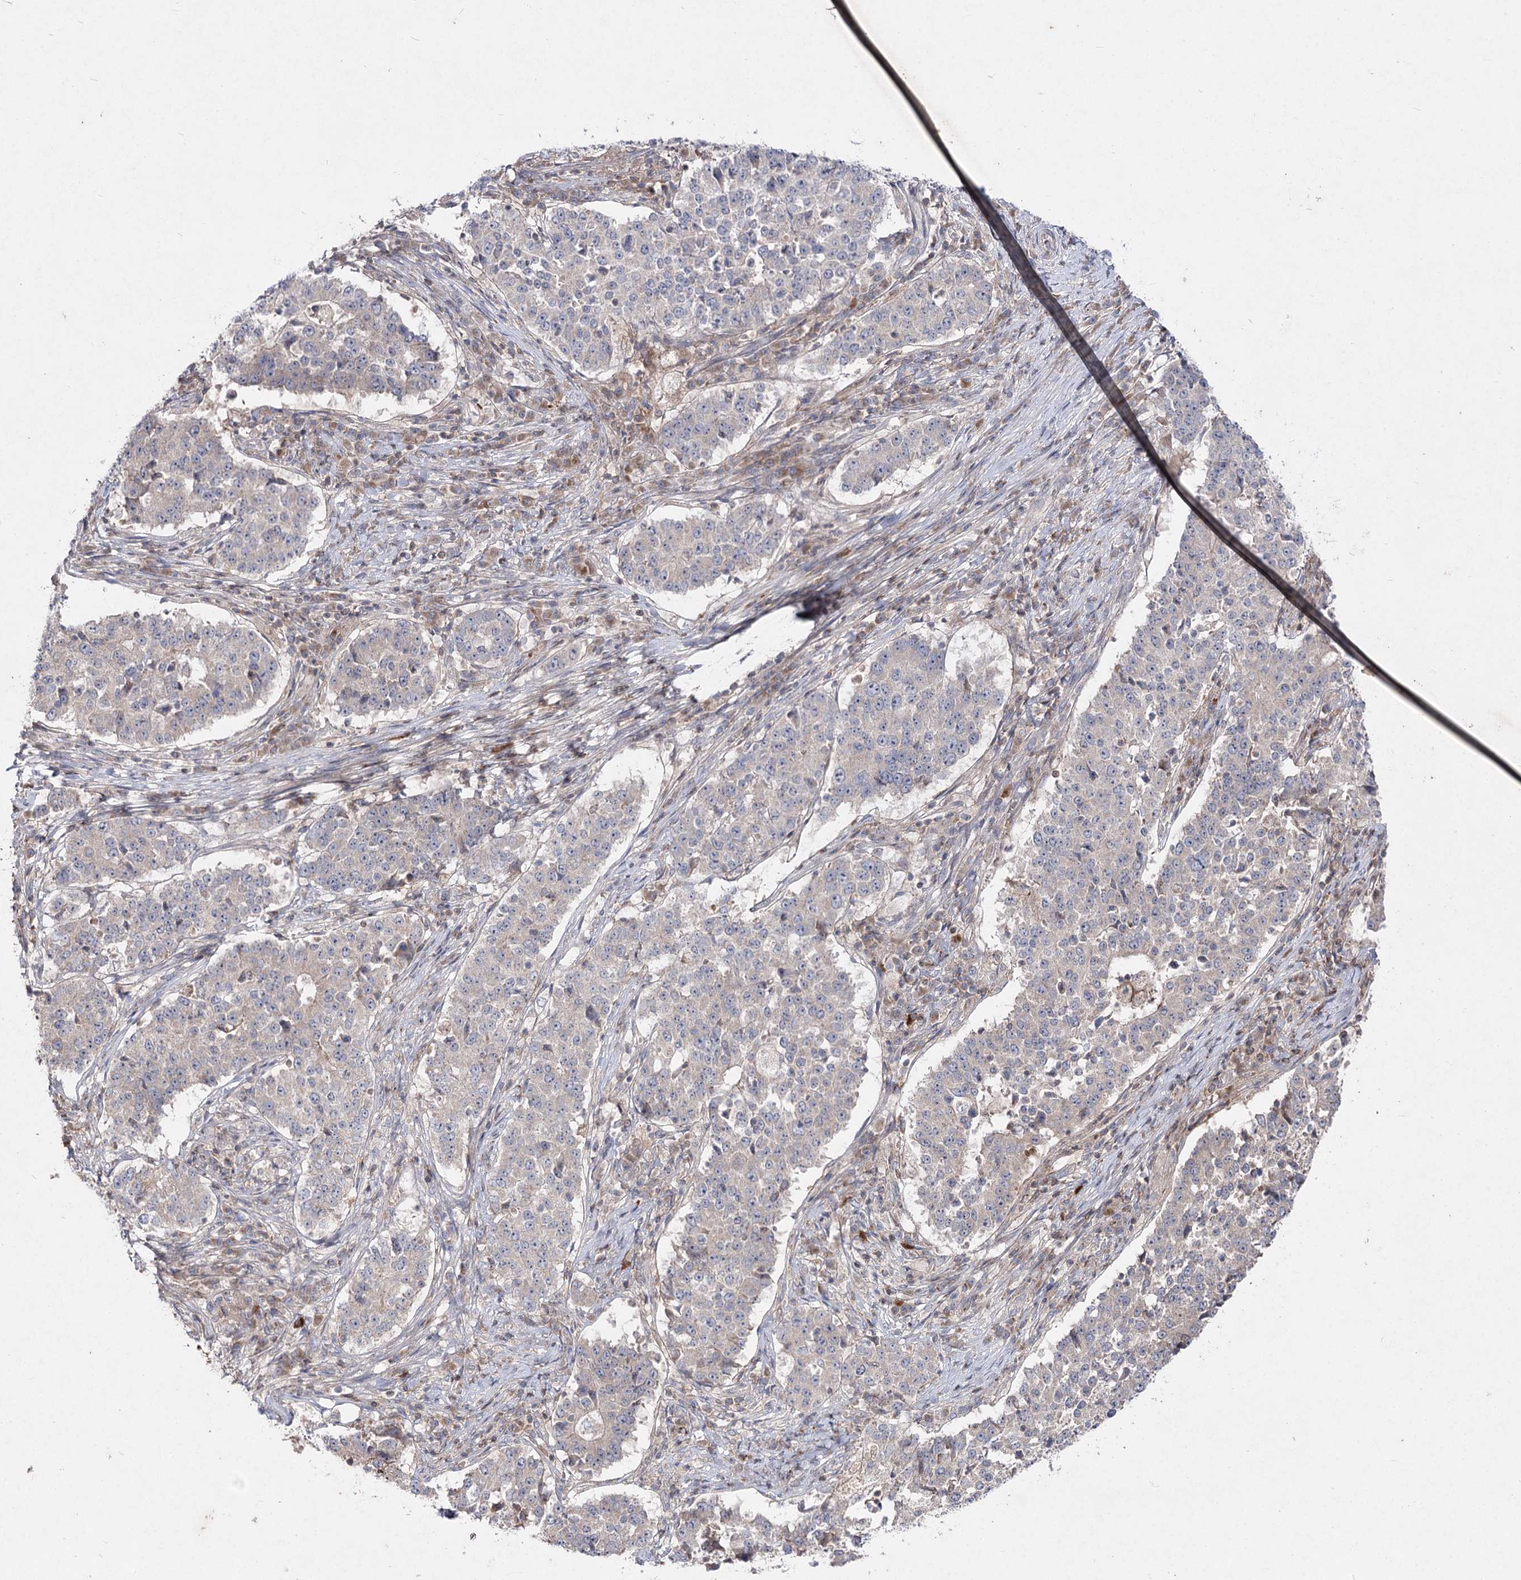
{"staining": {"intensity": "weak", "quantity": "<25%", "location": "cytoplasmic/membranous"}, "tissue": "stomach cancer", "cell_type": "Tumor cells", "image_type": "cancer", "snomed": [{"axis": "morphology", "description": "Adenocarcinoma, NOS"}, {"axis": "topography", "description": "Stomach"}], "caption": "This is an immunohistochemistry (IHC) image of stomach cancer (adenocarcinoma). There is no staining in tumor cells.", "gene": "CIB2", "patient": {"sex": "male", "age": 59}}